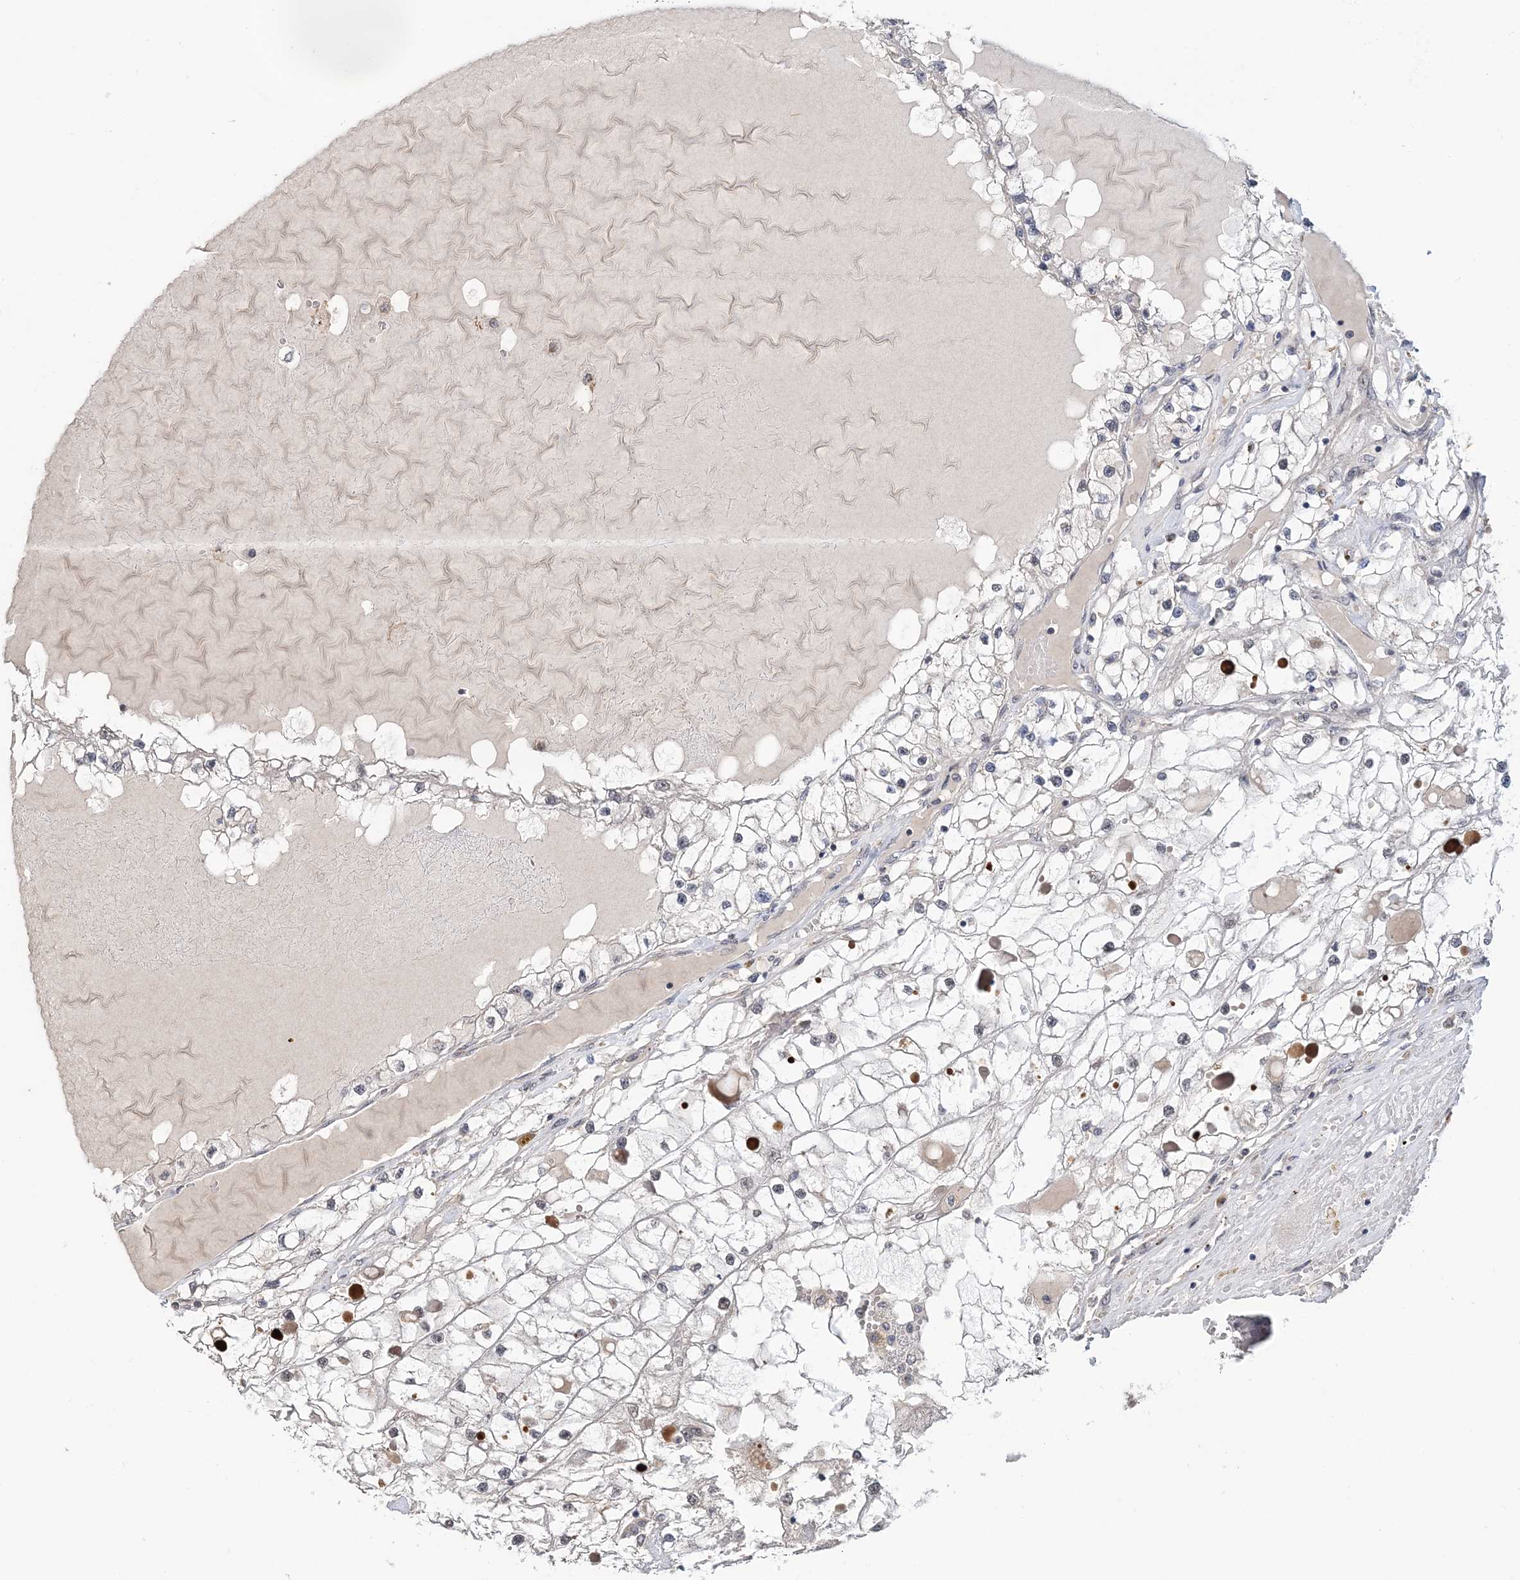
{"staining": {"intensity": "negative", "quantity": "none", "location": "none"}, "tissue": "renal cancer", "cell_type": "Tumor cells", "image_type": "cancer", "snomed": [{"axis": "morphology", "description": "Adenocarcinoma, NOS"}, {"axis": "topography", "description": "Kidney"}], "caption": "DAB (3,3'-diaminobenzidine) immunohistochemical staining of renal cancer displays no significant staining in tumor cells.", "gene": "TSHZ2", "patient": {"sex": "male", "age": 68}}